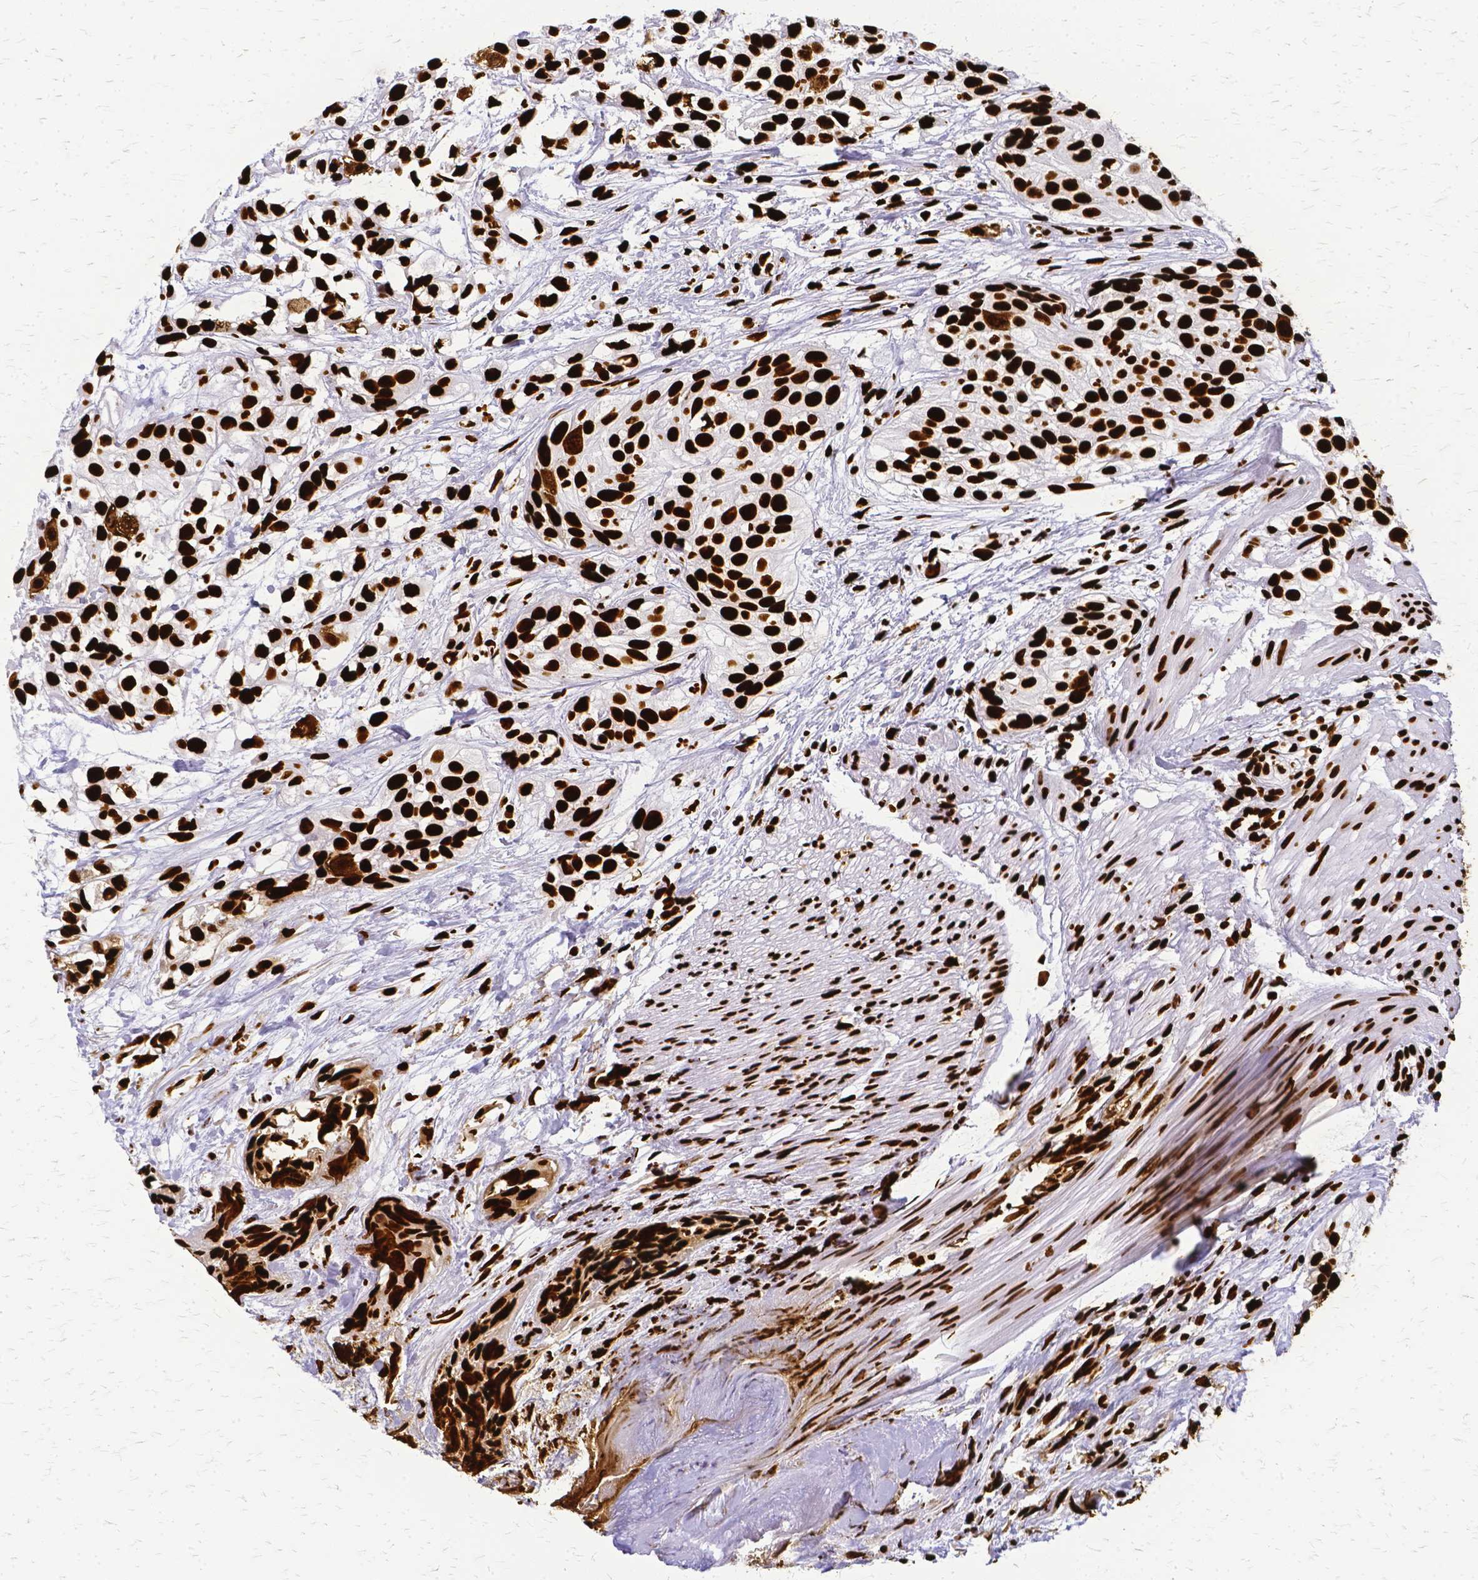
{"staining": {"intensity": "strong", "quantity": ">75%", "location": "nuclear"}, "tissue": "urothelial cancer", "cell_type": "Tumor cells", "image_type": "cancer", "snomed": [{"axis": "morphology", "description": "Urothelial carcinoma, High grade"}, {"axis": "topography", "description": "Urinary bladder"}], "caption": "High-grade urothelial carcinoma tissue displays strong nuclear staining in approximately >75% of tumor cells, visualized by immunohistochemistry.", "gene": "SFPQ", "patient": {"sex": "male", "age": 56}}